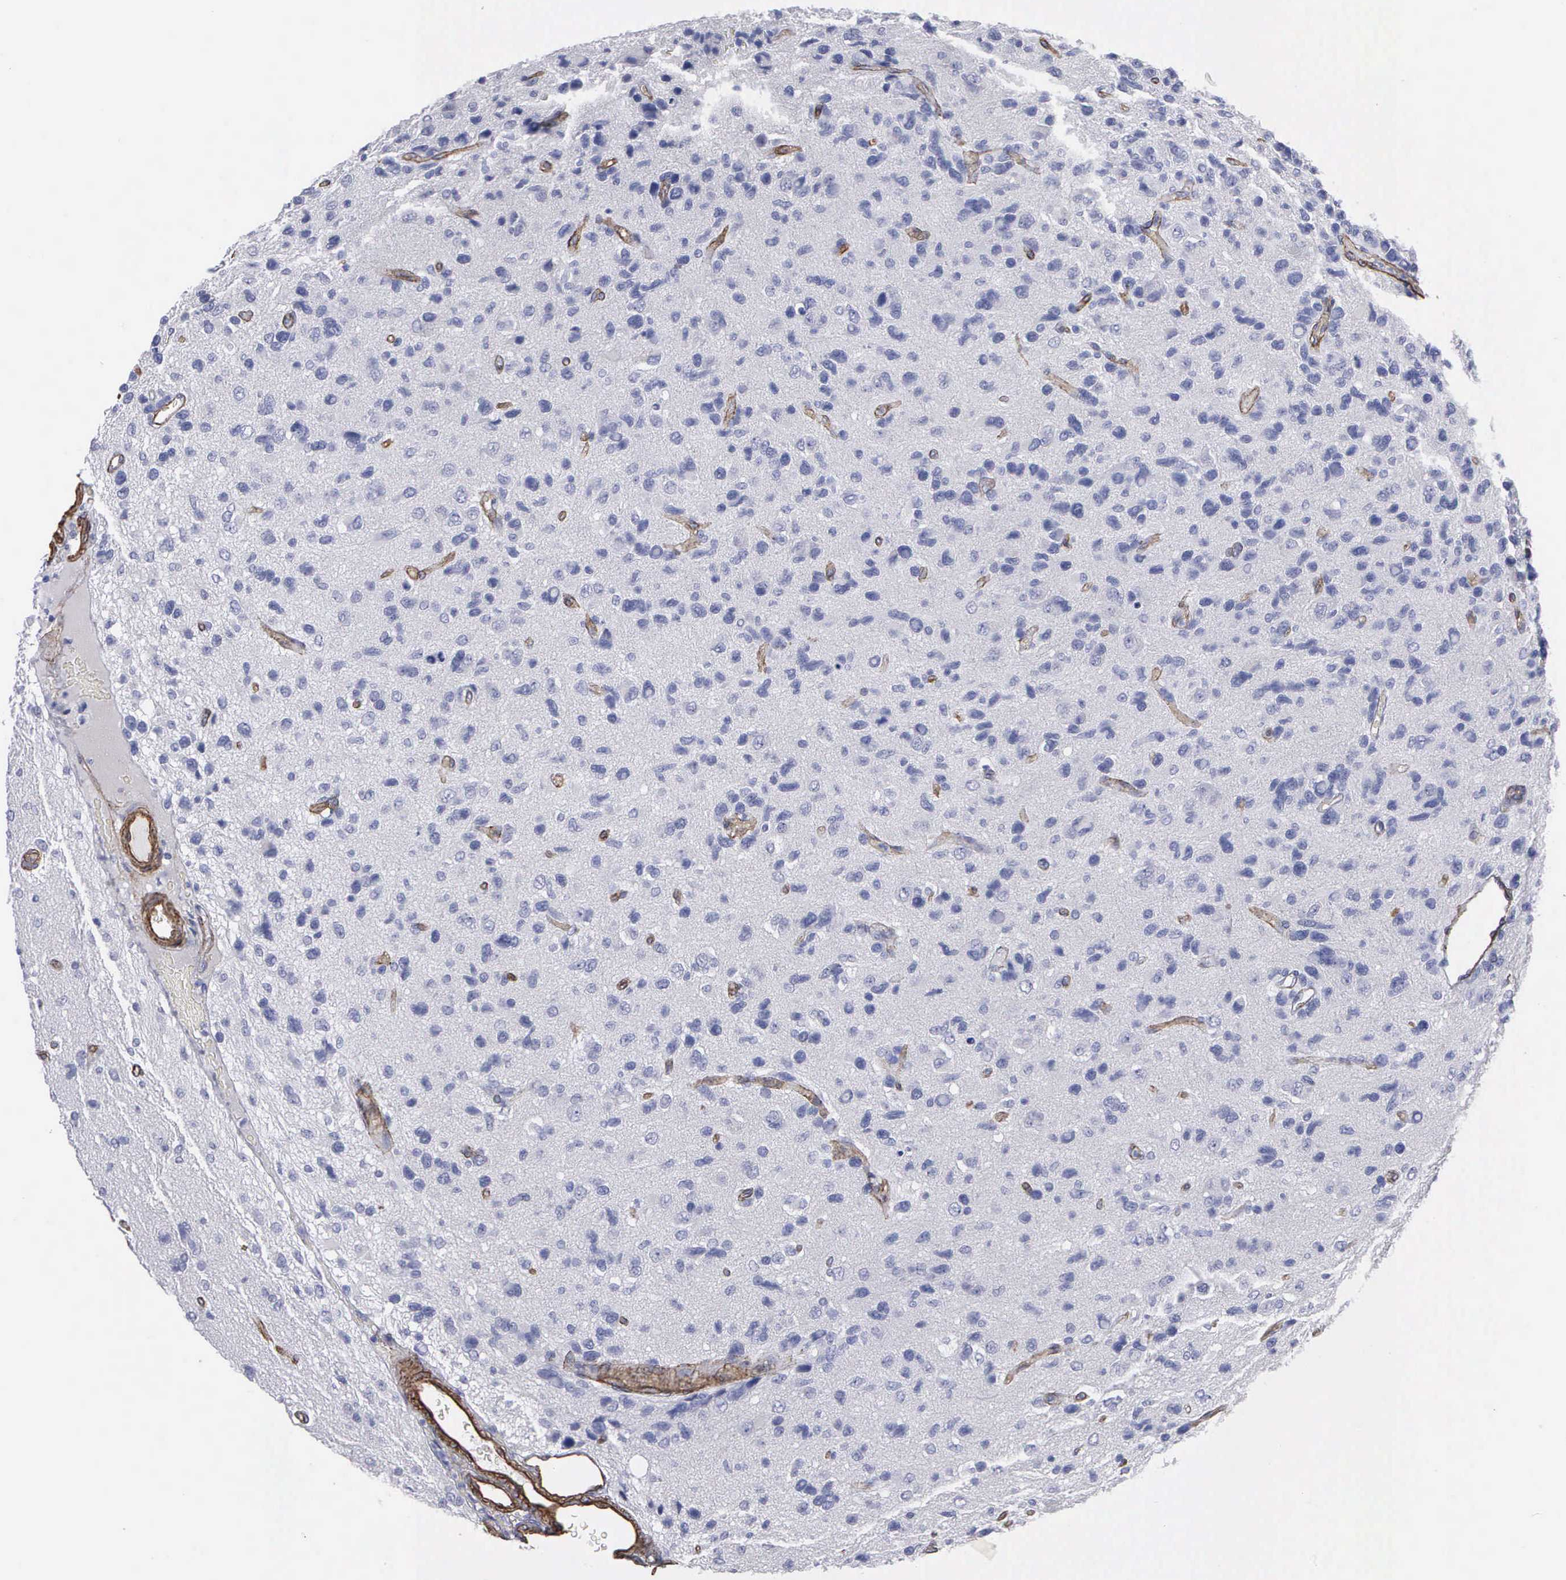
{"staining": {"intensity": "negative", "quantity": "none", "location": "none"}, "tissue": "glioma", "cell_type": "Tumor cells", "image_type": "cancer", "snomed": [{"axis": "morphology", "description": "Glioma, malignant, High grade"}, {"axis": "topography", "description": "Brain"}], "caption": "Immunohistochemistry (IHC) of high-grade glioma (malignant) displays no positivity in tumor cells. (Immunohistochemistry (IHC), brightfield microscopy, high magnification).", "gene": "MAGEB10", "patient": {"sex": "male", "age": 77}}